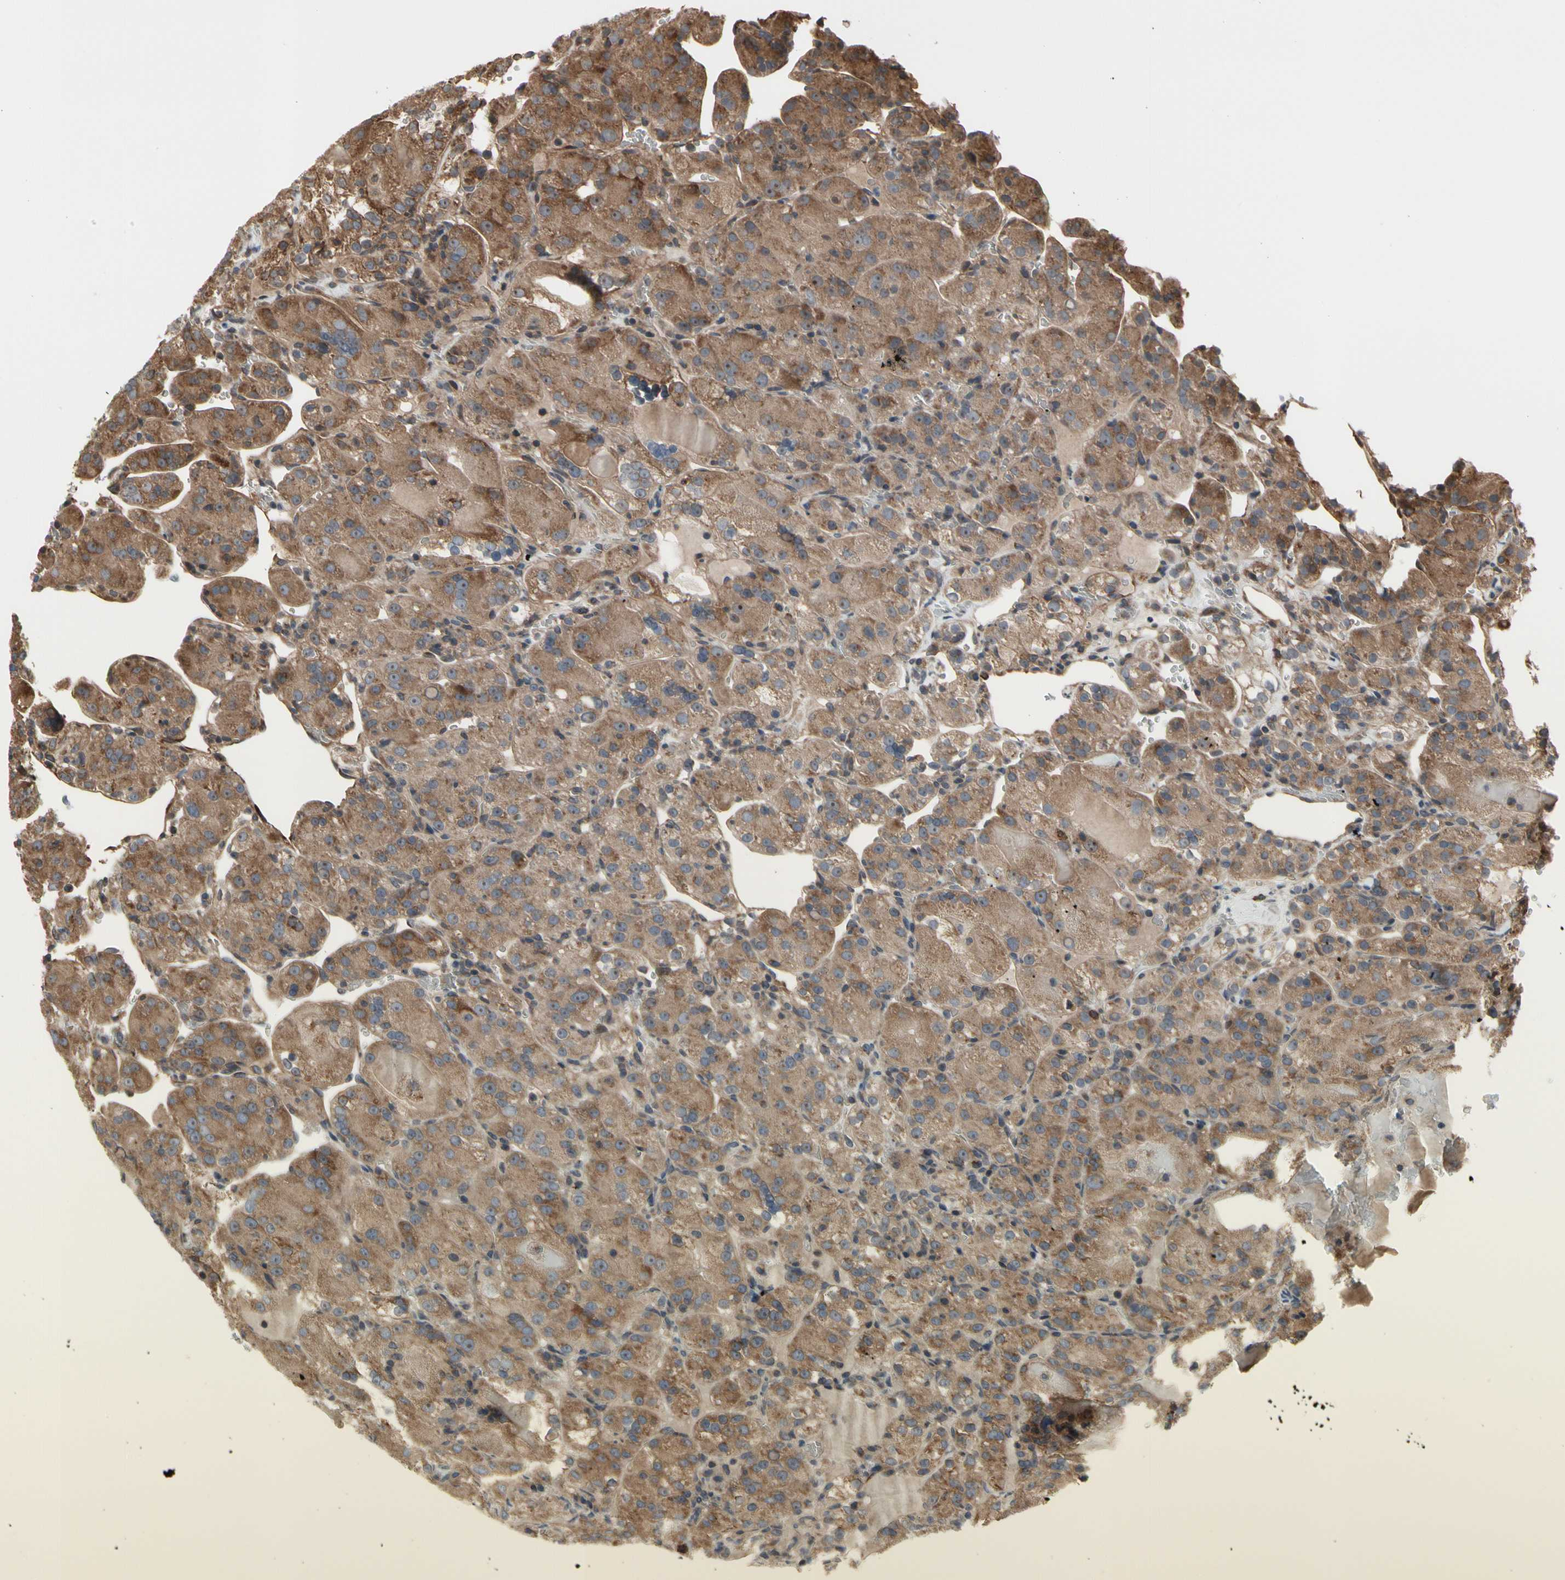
{"staining": {"intensity": "moderate", "quantity": ">75%", "location": "cytoplasmic/membranous"}, "tissue": "renal cancer", "cell_type": "Tumor cells", "image_type": "cancer", "snomed": [{"axis": "morphology", "description": "Normal tissue, NOS"}, {"axis": "morphology", "description": "Adenocarcinoma, NOS"}, {"axis": "topography", "description": "Kidney"}], "caption": "The histopathology image reveals staining of adenocarcinoma (renal), revealing moderate cytoplasmic/membranous protein expression (brown color) within tumor cells.", "gene": "SLC39A9", "patient": {"sex": "male", "age": 61}}